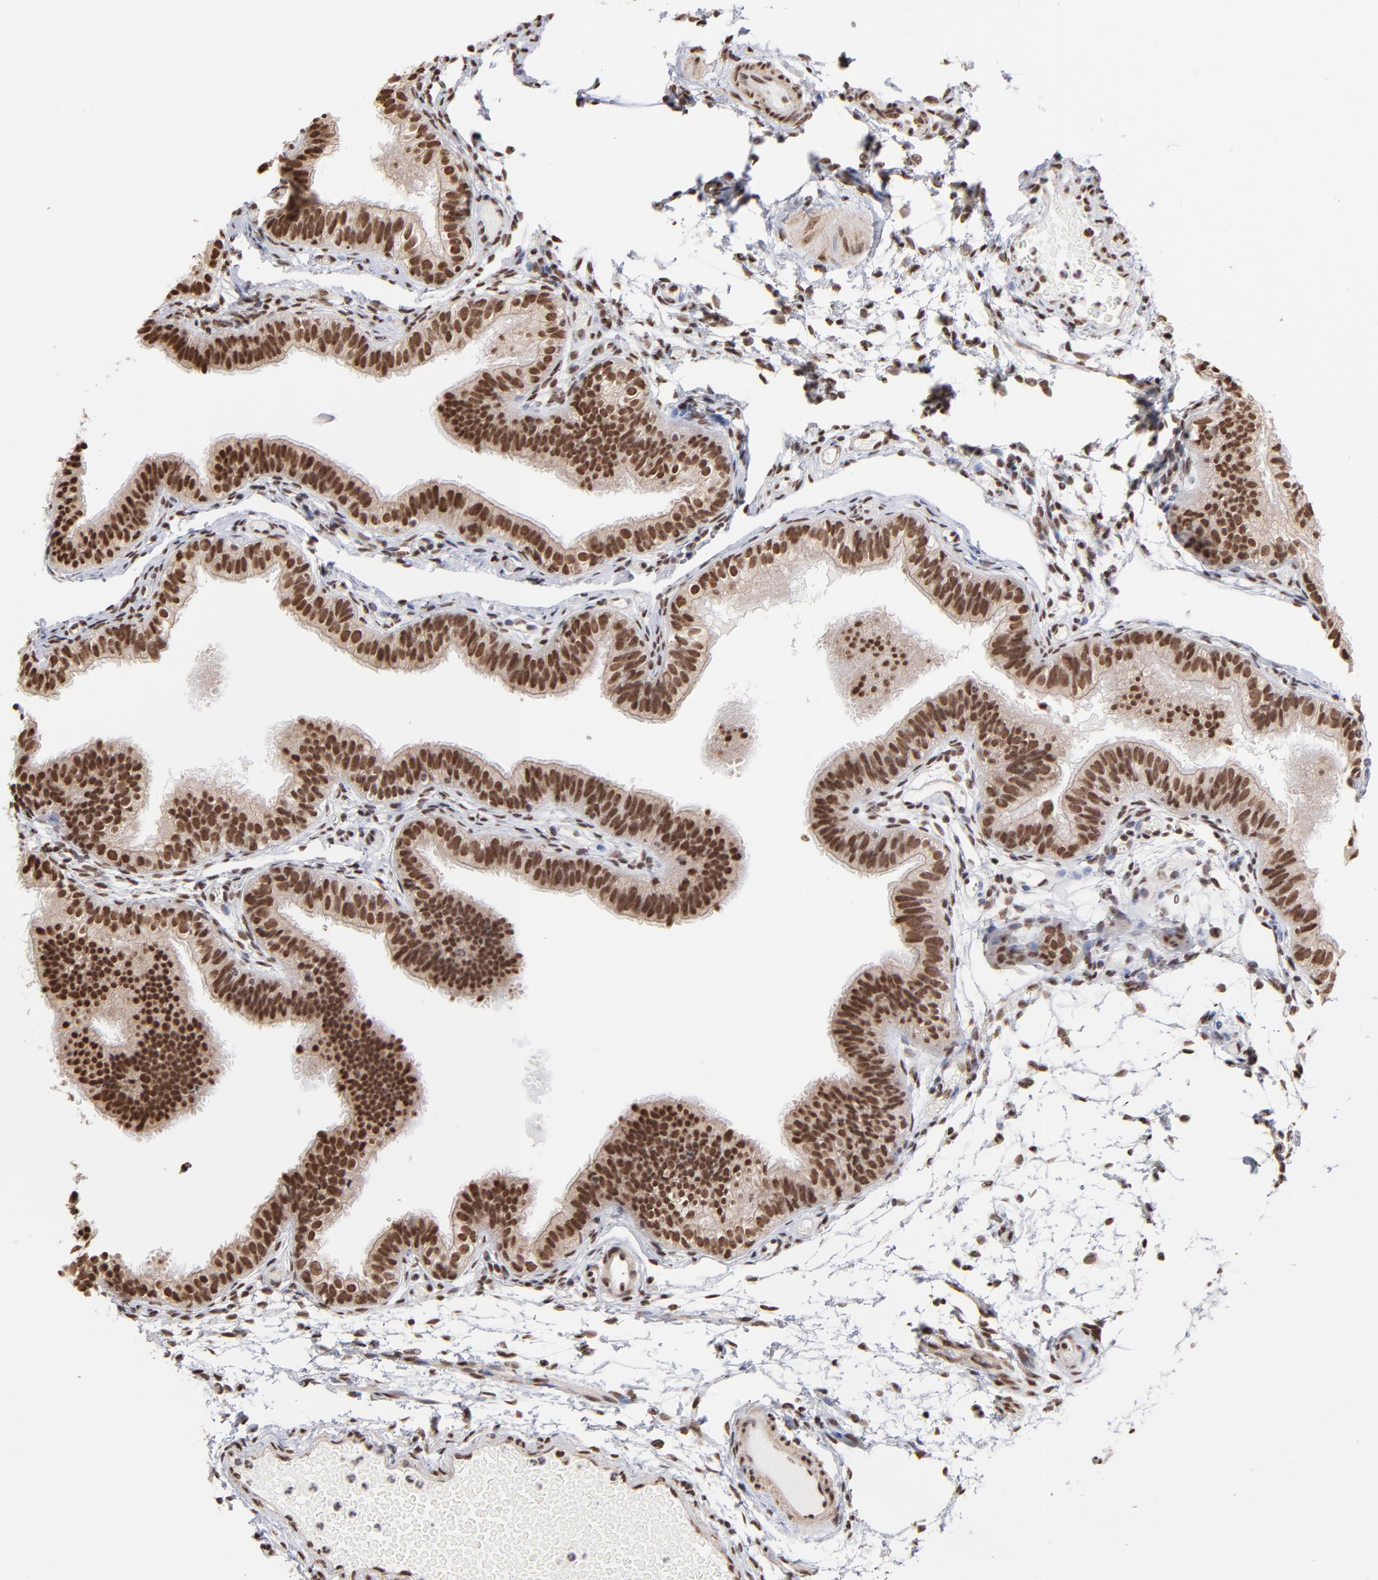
{"staining": {"intensity": "strong", "quantity": ">75%", "location": "cytoplasmic/membranous,nuclear"}, "tissue": "fallopian tube", "cell_type": "Glandular cells", "image_type": "normal", "snomed": [{"axis": "morphology", "description": "Normal tissue, NOS"}, {"axis": "morphology", "description": "Dermoid, NOS"}, {"axis": "topography", "description": "Fallopian tube"}], "caption": "Human fallopian tube stained for a protein (brown) shows strong cytoplasmic/membranous,nuclear positive staining in approximately >75% of glandular cells.", "gene": "ZNF3", "patient": {"sex": "female", "age": 33}}